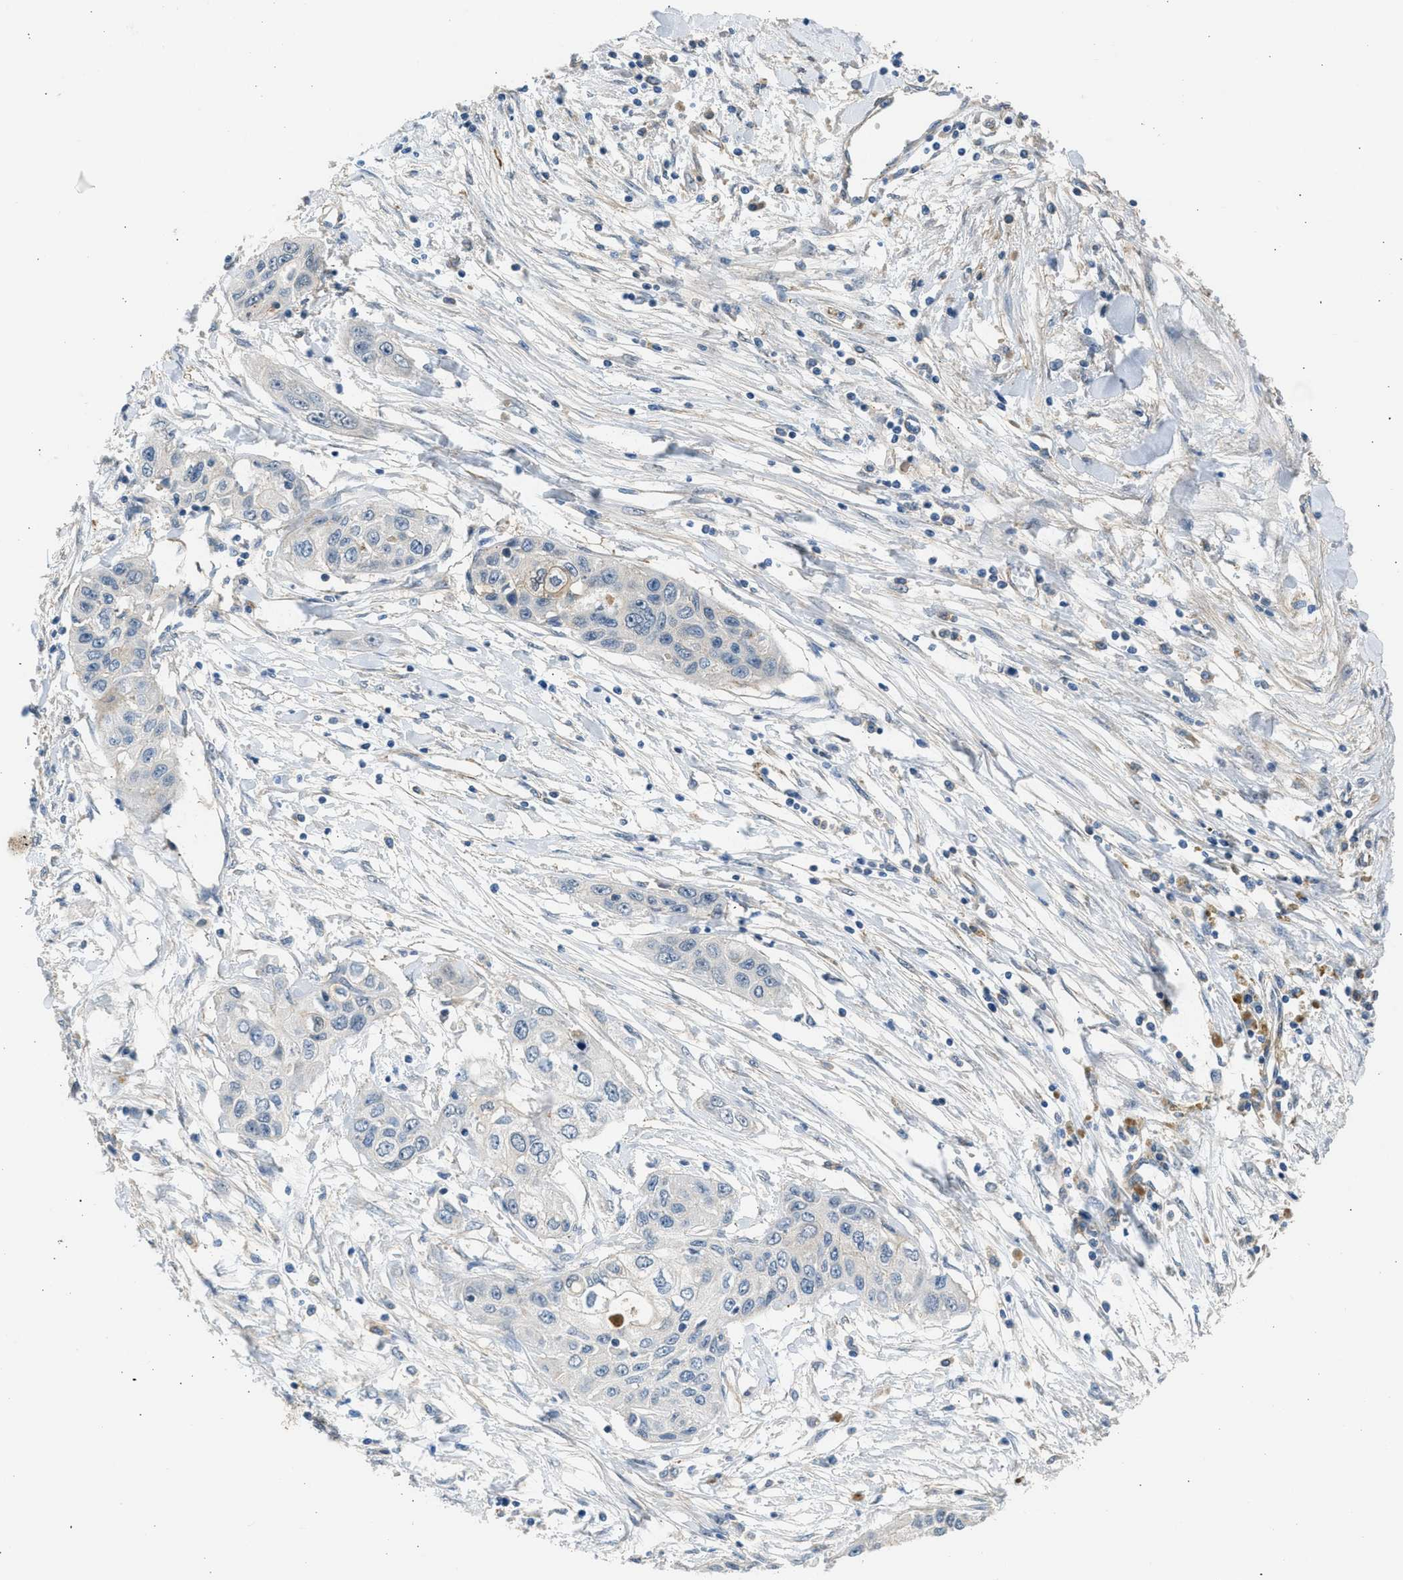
{"staining": {"intensity": "negative", "quantity": "none", "location": "none"}, "tissue": "pancreatic cancer", "cell_type": "Tumor cells", "image_type": "cancer", "snomed": [{"axis": "morphology", "description": "Adenocarcinoma, NOS"}, {"axis": "topography", "description": "Pancreas"}], "caption": "Immunohistochemistry (IHC) histopathology image of neoplastic tissue: human pancreatic adenocarcinoma stained with DAB (3,3'-diaminobenzidine) shows no significant protein staining in tumor cells. The staining was performed using DAB to visualize the protein expression in brown, while the nuclei were stained in blue with hematoxylin (Magnification: 20x).", "gene": "PCNX3", "patient": {"sex": "female", "age": 70}}